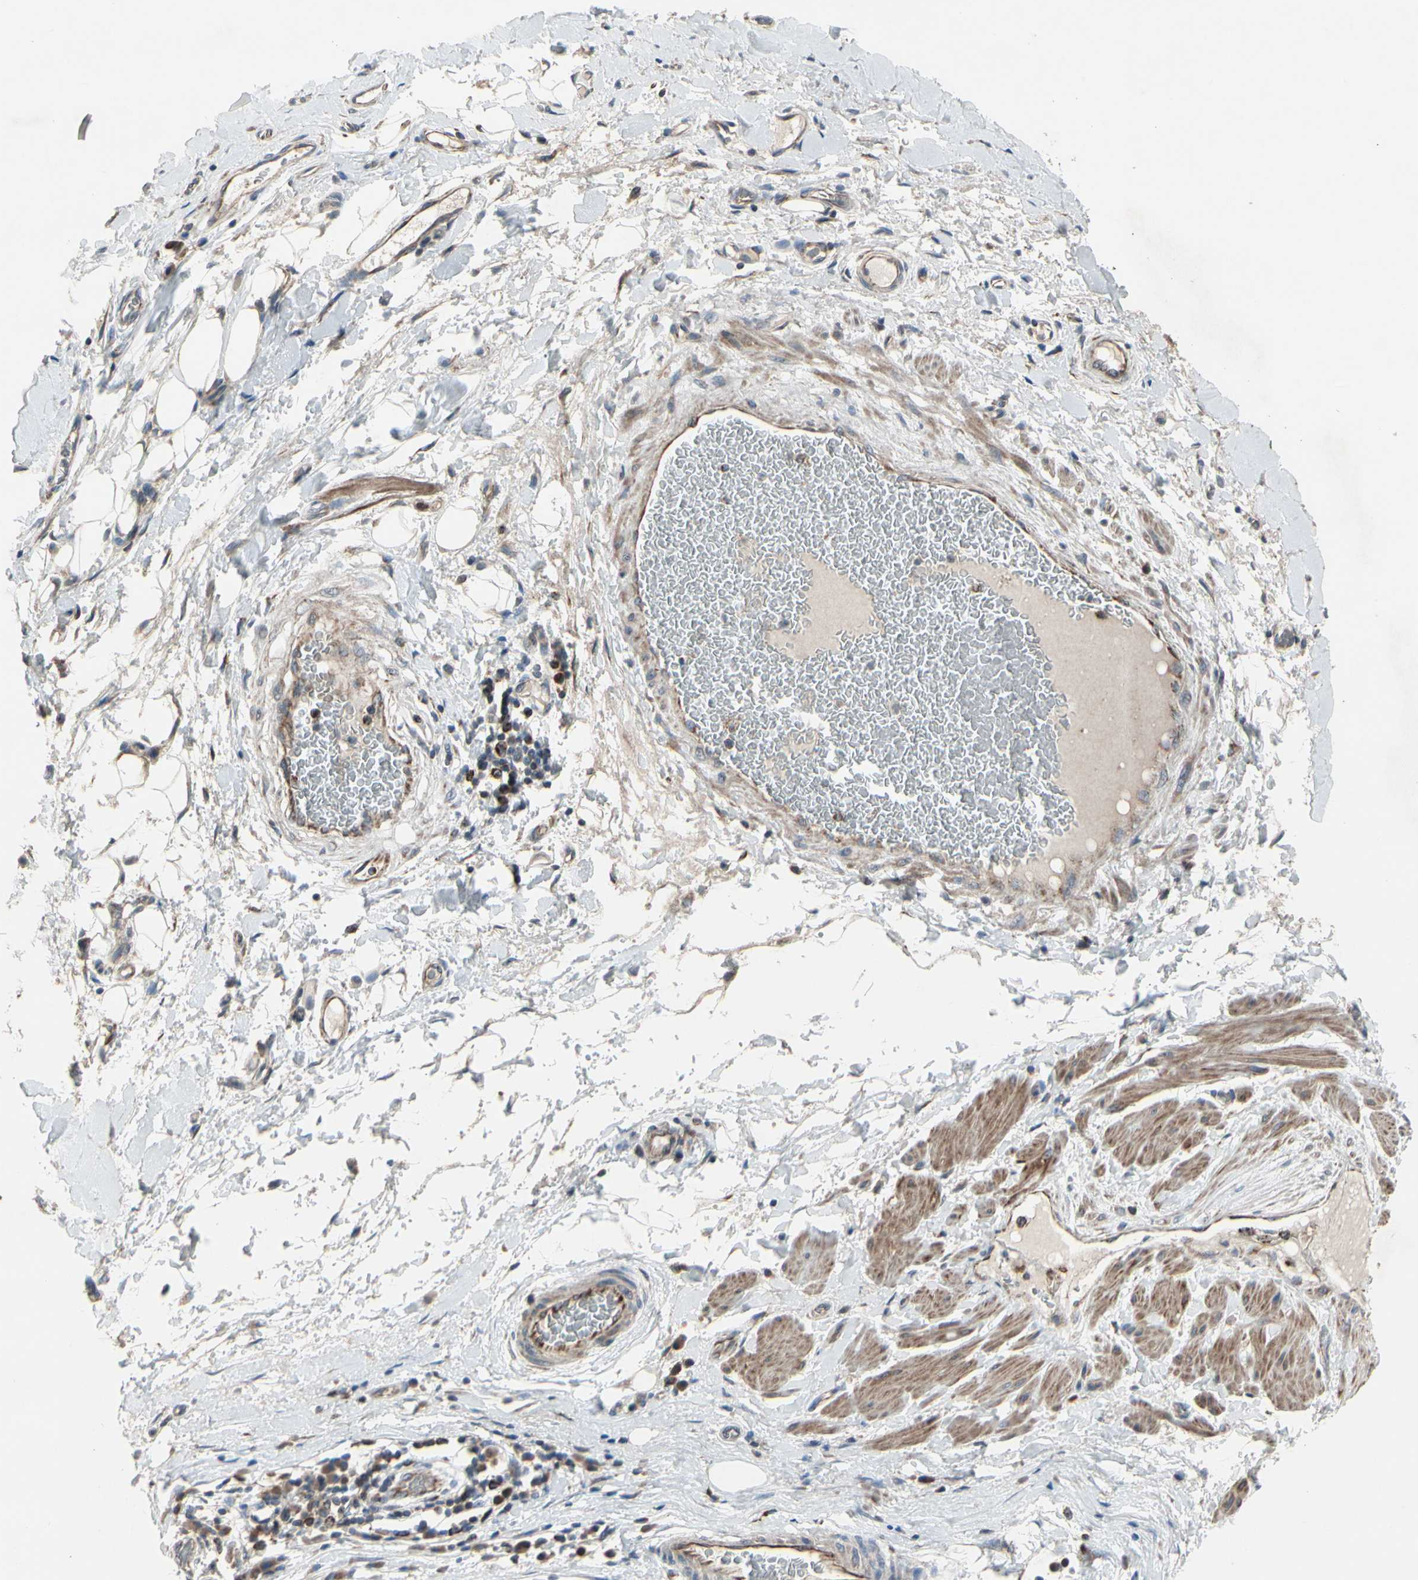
{"staining": {"intensity": "negative", "quantity": "none", "location": "none"}, "tissue": "adipose tissue", "cell_type": "Adipocytes", "image_type": "normal", "snomed": [{"axis": "morphology", "description": "Normal tissue, NOS"}, {"axis": "morphology", "description": "Adenocarcinoma, NOS"}, {"axis": "topography", "description": "Esophagus"}], "caption": "DAB (3,3'-diaminobenzidine) immunohistochemical staining of unremarkable adipose tissue exhibits no significant expression in adipocytes.", "gene": "CPT1A", "patient": {"sex": "male", "age": 62}}